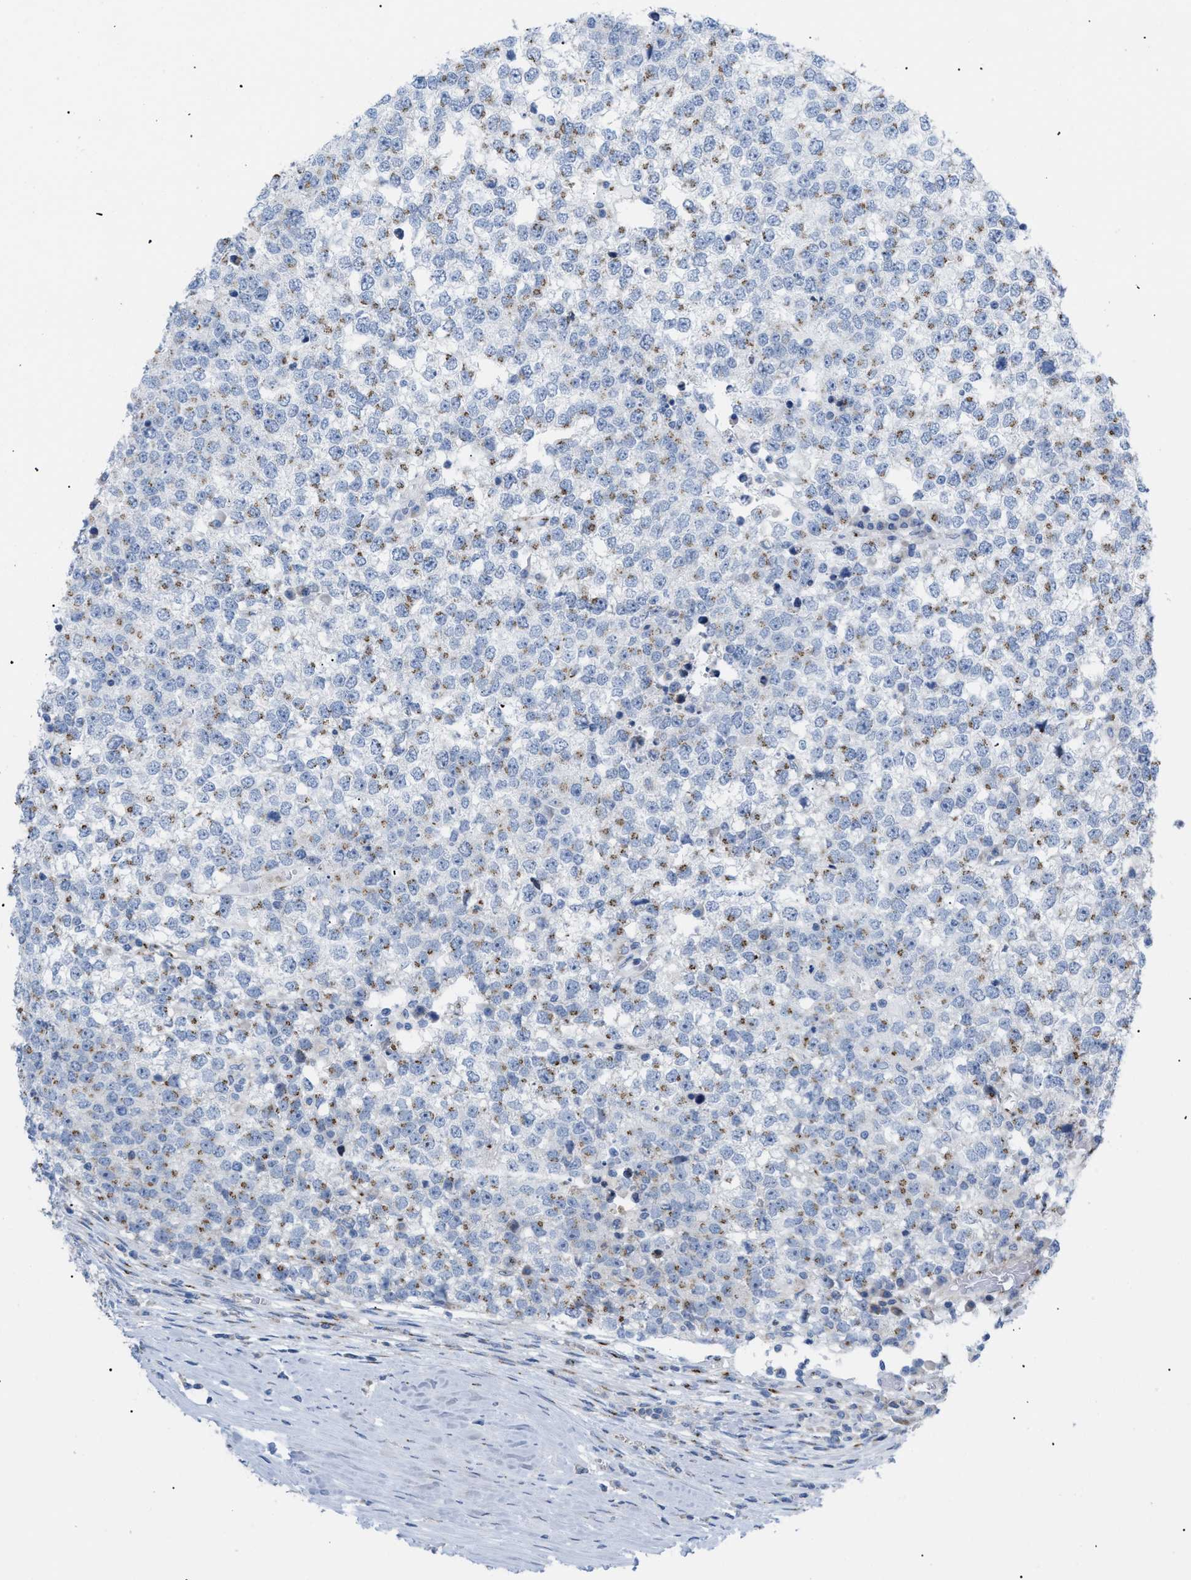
{"staining": {"intensity": "moderate", "quantity": "25%-75%", "location": "cytoplasmic/membranous"}, "tissue": "testis cancer", "cell_type": "Tumor cells", "image_type": "cancer", "snomed": [{"axis": "morphology", "description": "Seminoma, NOS"}, {"axis": "topography", "description": "Testis"}], "caption": "Protein analysis of testis seminoma tissue shows moderate cytoplasmic/membranous staining in about 25%-75% of tumor cells.", "gene": "TMEM17", "patient": {"sex": "male", "age": 65}}